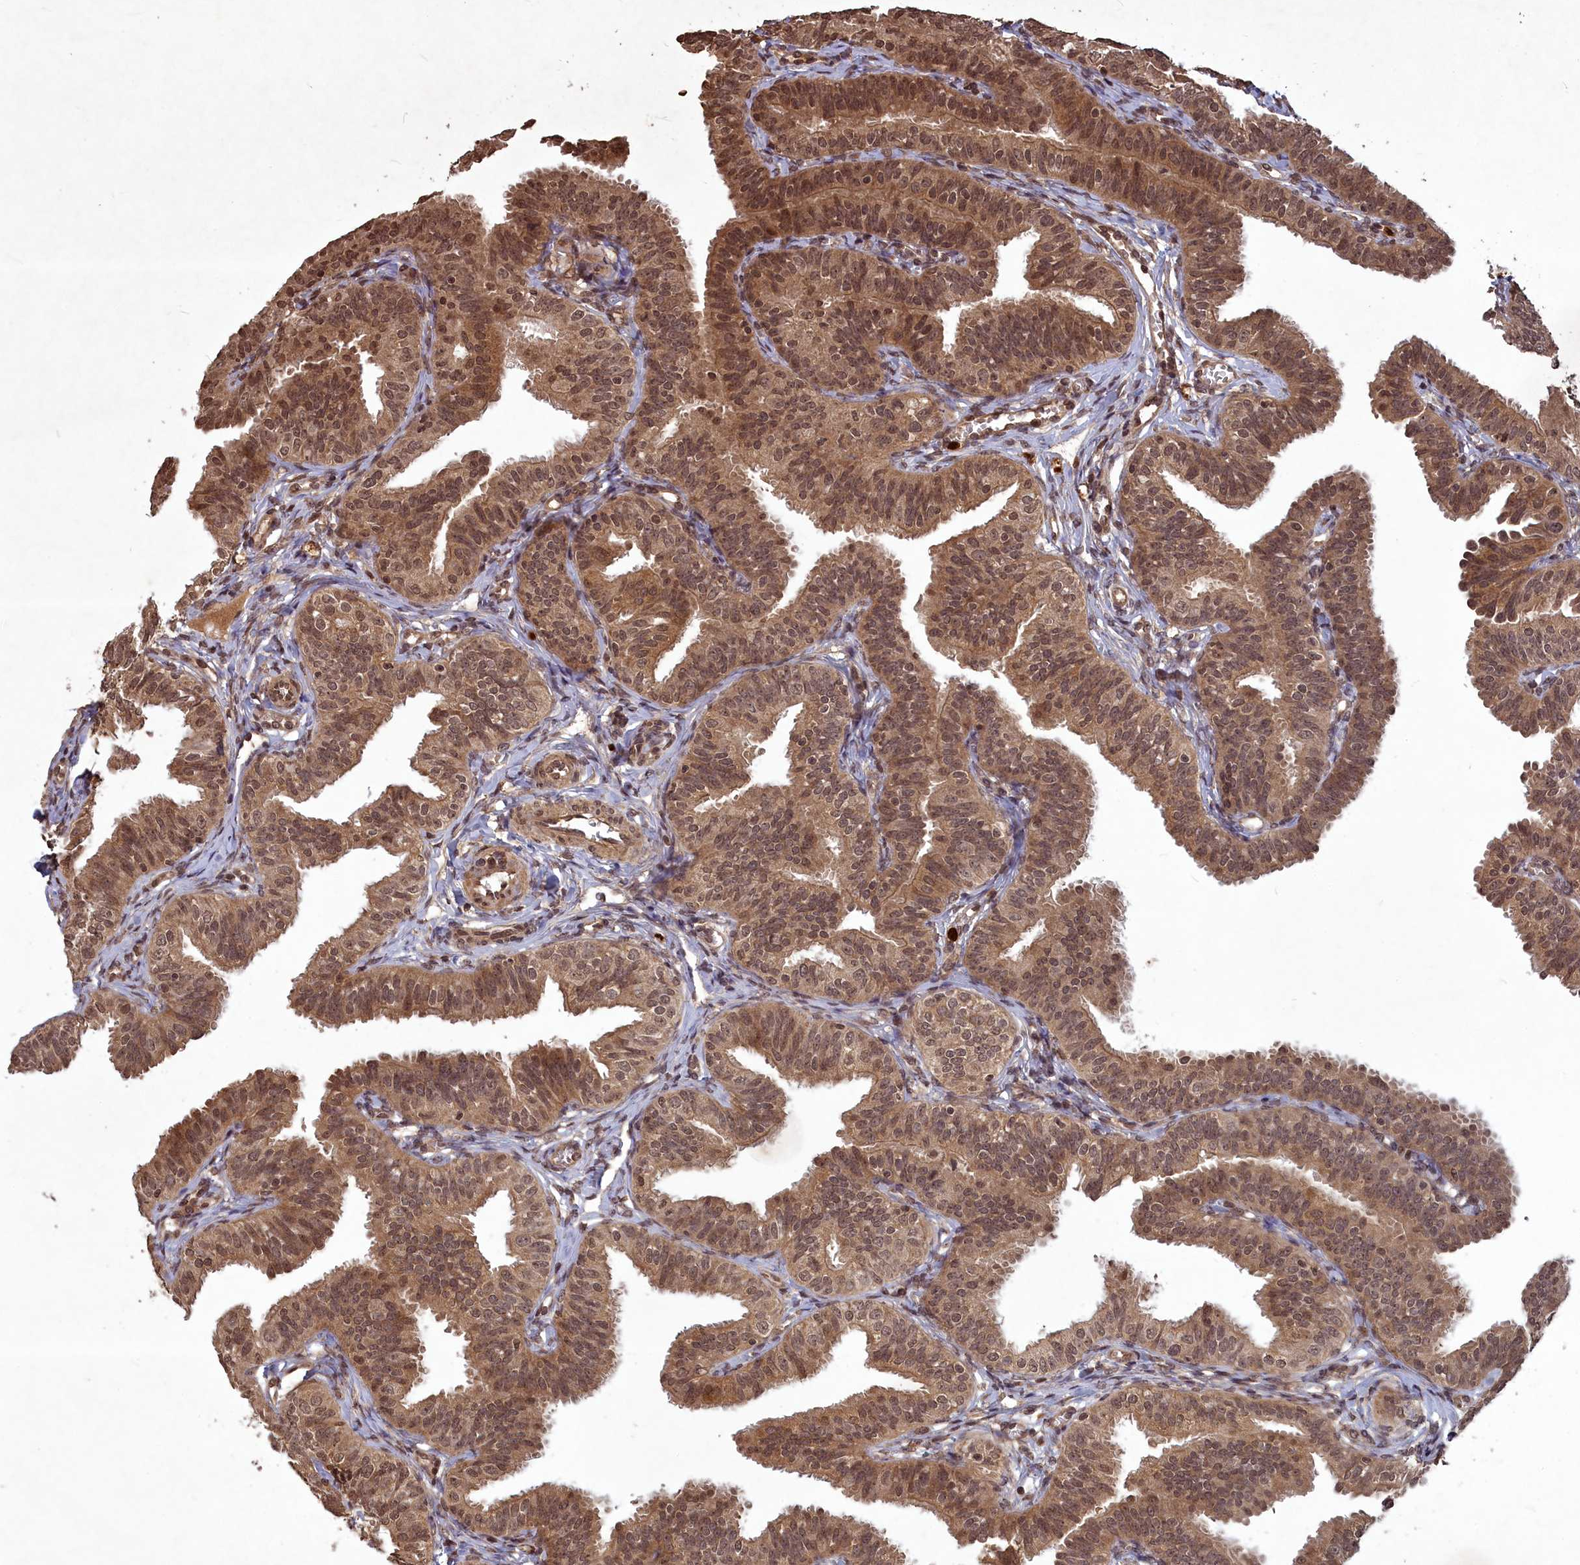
{"staining": {"intensity": "moderate", "quantity": ">75%", "location": "cytoplasmic/membranous,nuclear"}, "tissue": "fallopian tube", "cell_type": "Glandular cells", "image_type": "normal", "snomed": [{"axis": "morphology", "description": "Normal tissue, NOS"}, {"axis": "topography", "description": "Fallopian tube"}], "caption": "Protein staining reveals moderate cytoplasmic/membranous,nuclear positivity in about >75% of glandular cells in benign fallopian tube. The staining was performed using DAB (3,3'-diaminobenzidine) to visualize the protein expression in brown, while the nuclei were stained in blue with hematoxylin (Magnification: 20x).", "gene": "SRMS", "patient": {"sex": "female", "age": 35}}